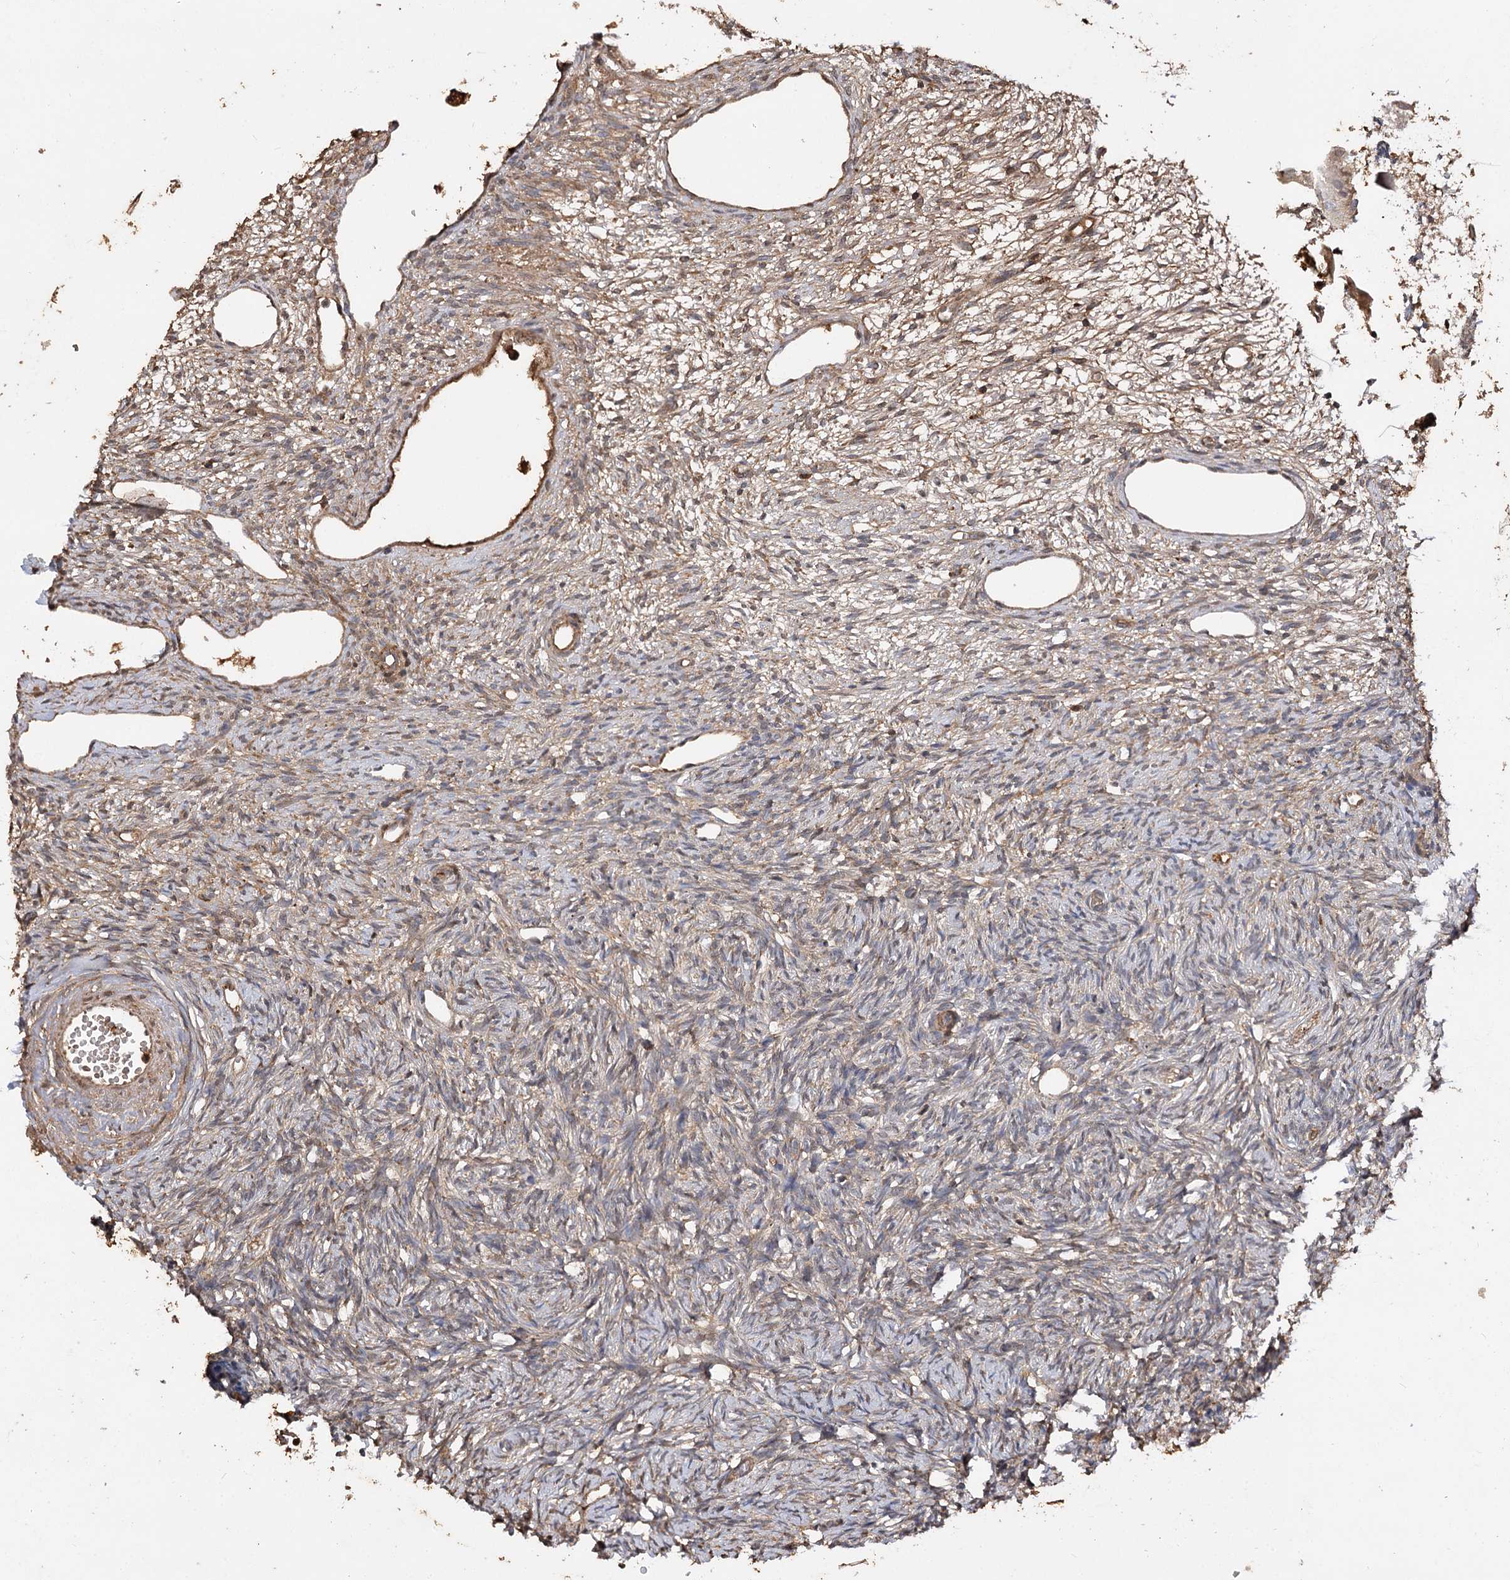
{"staining": {"intensity": "moderate", "quantity": "25%-75%", "location": "cytoplasmic/membranous"}, "tissue": "ovary", "cell_type": "Ovarian stroma cells", "image_type": "normal", "snomed": [{"axis": "morphology", "description": "Normal tissue, NOS"}, {"axis": "topography", "description": "Ovary"}], "caption": "Ovarian stroma cells display medium levels of moderate cytoplasmic/membranous positivity in about 25%-75% of cells in benign ovary. (IHC, brightfield microscopy, high magnification).", "gene": "ARL13A", "patient": {"sex": "female", "age": 51}}